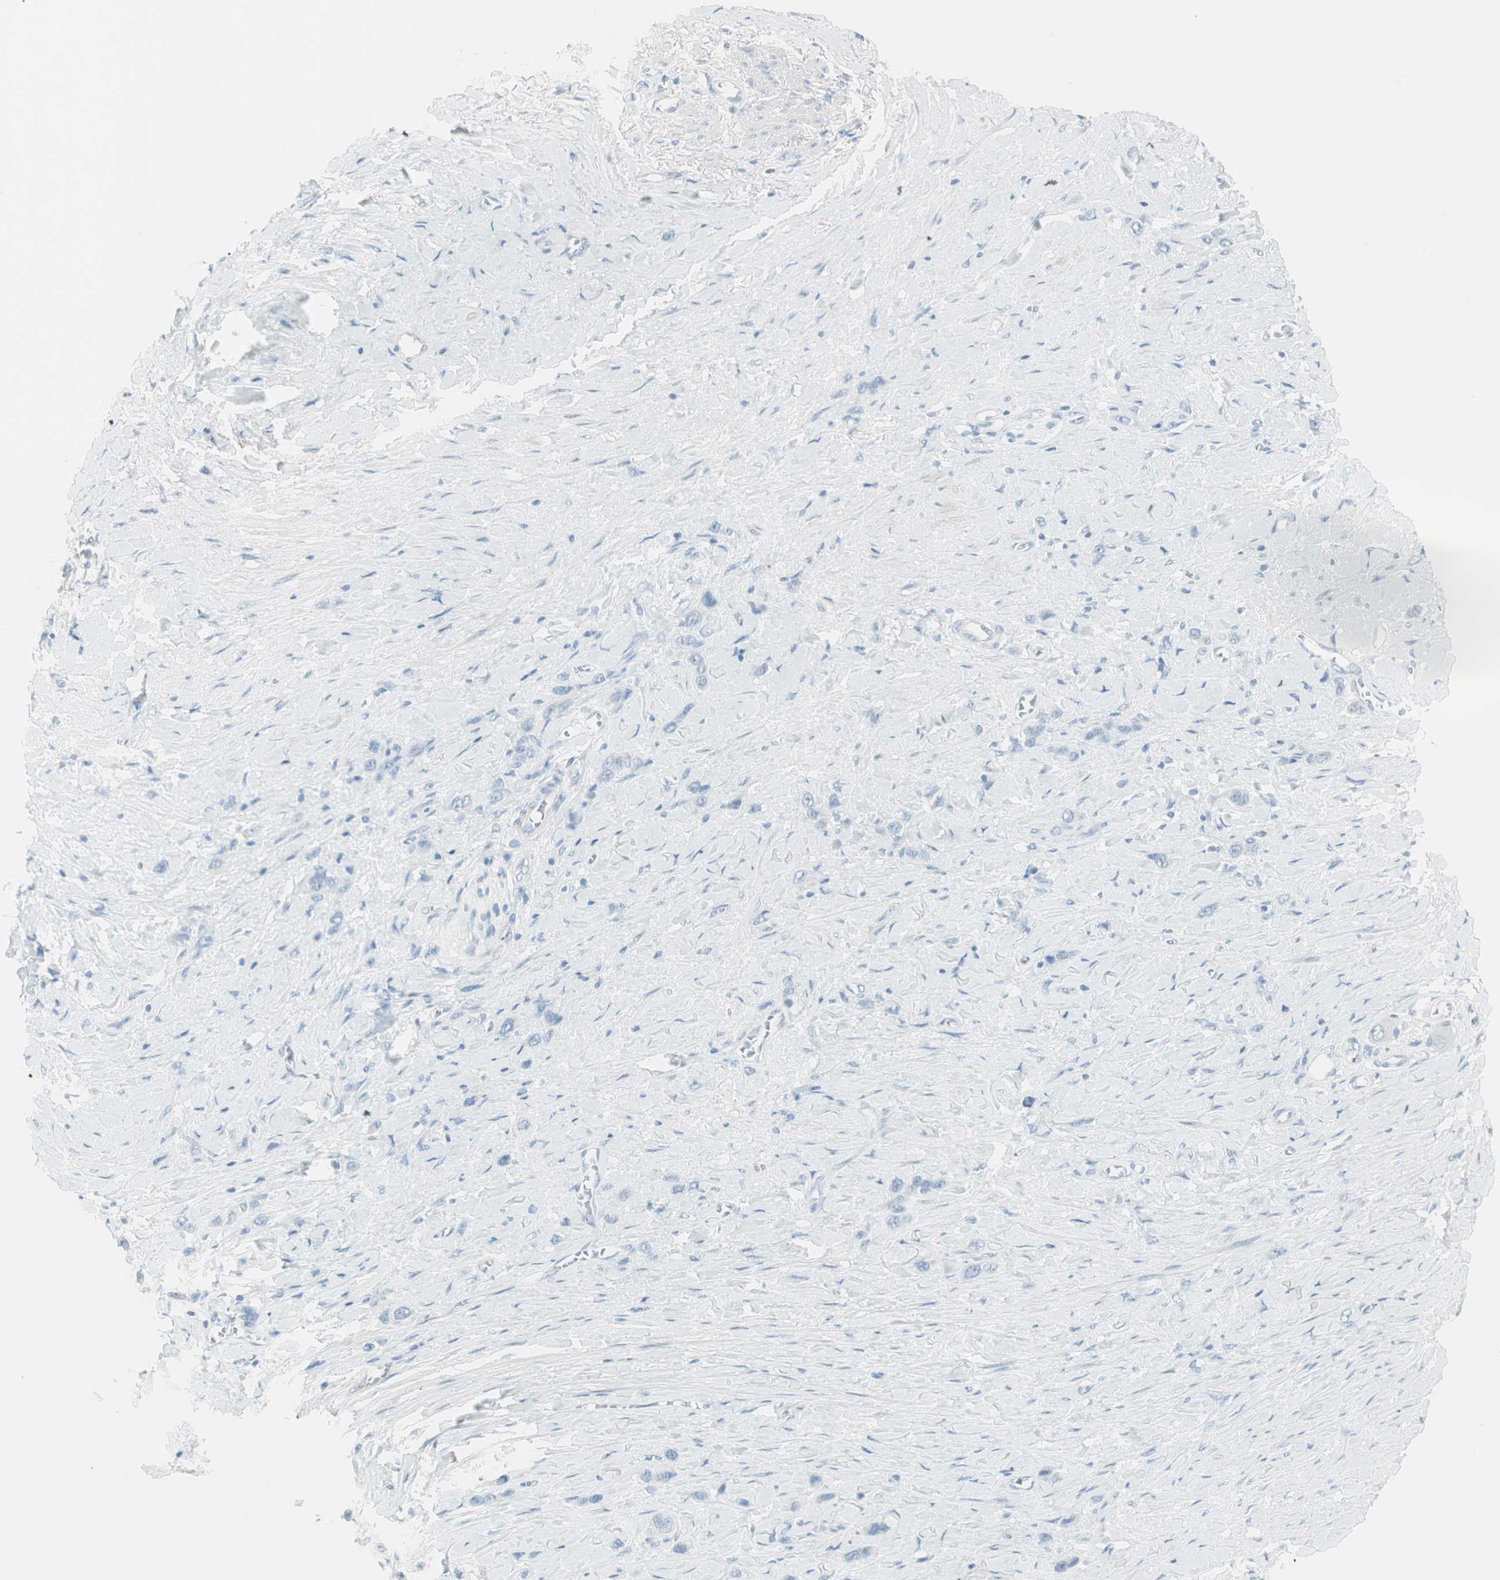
{"staining": {"intensity": "negative", "quantity": "none", "location": "none"}, "tissue": "stomach cancer", "cell_type": "Tumor cells", "image_type": "cancer", "snomed": [{"axis": "morphology", "description": "Normal tissue, NOS"}, {"axis": "morphology", "description": "Adenocarcinoma, NOS"}, {"axis": "morphology", "description": "Adenocarcinoma, High grade"}, {"axis": "topography", "description": "Stomach, upper"}, {"axis": "topography", "description": "Stomach"}], "caption": "This is a micrograph of IHC staining of stomach high-grade adenocarcinoma, which shows no expression in tumor cells. (Brightfield microscopy of DAB IHC at high magnification).", "gene": "ITLN2", "patient": {"sex": "female", "age": 65}}